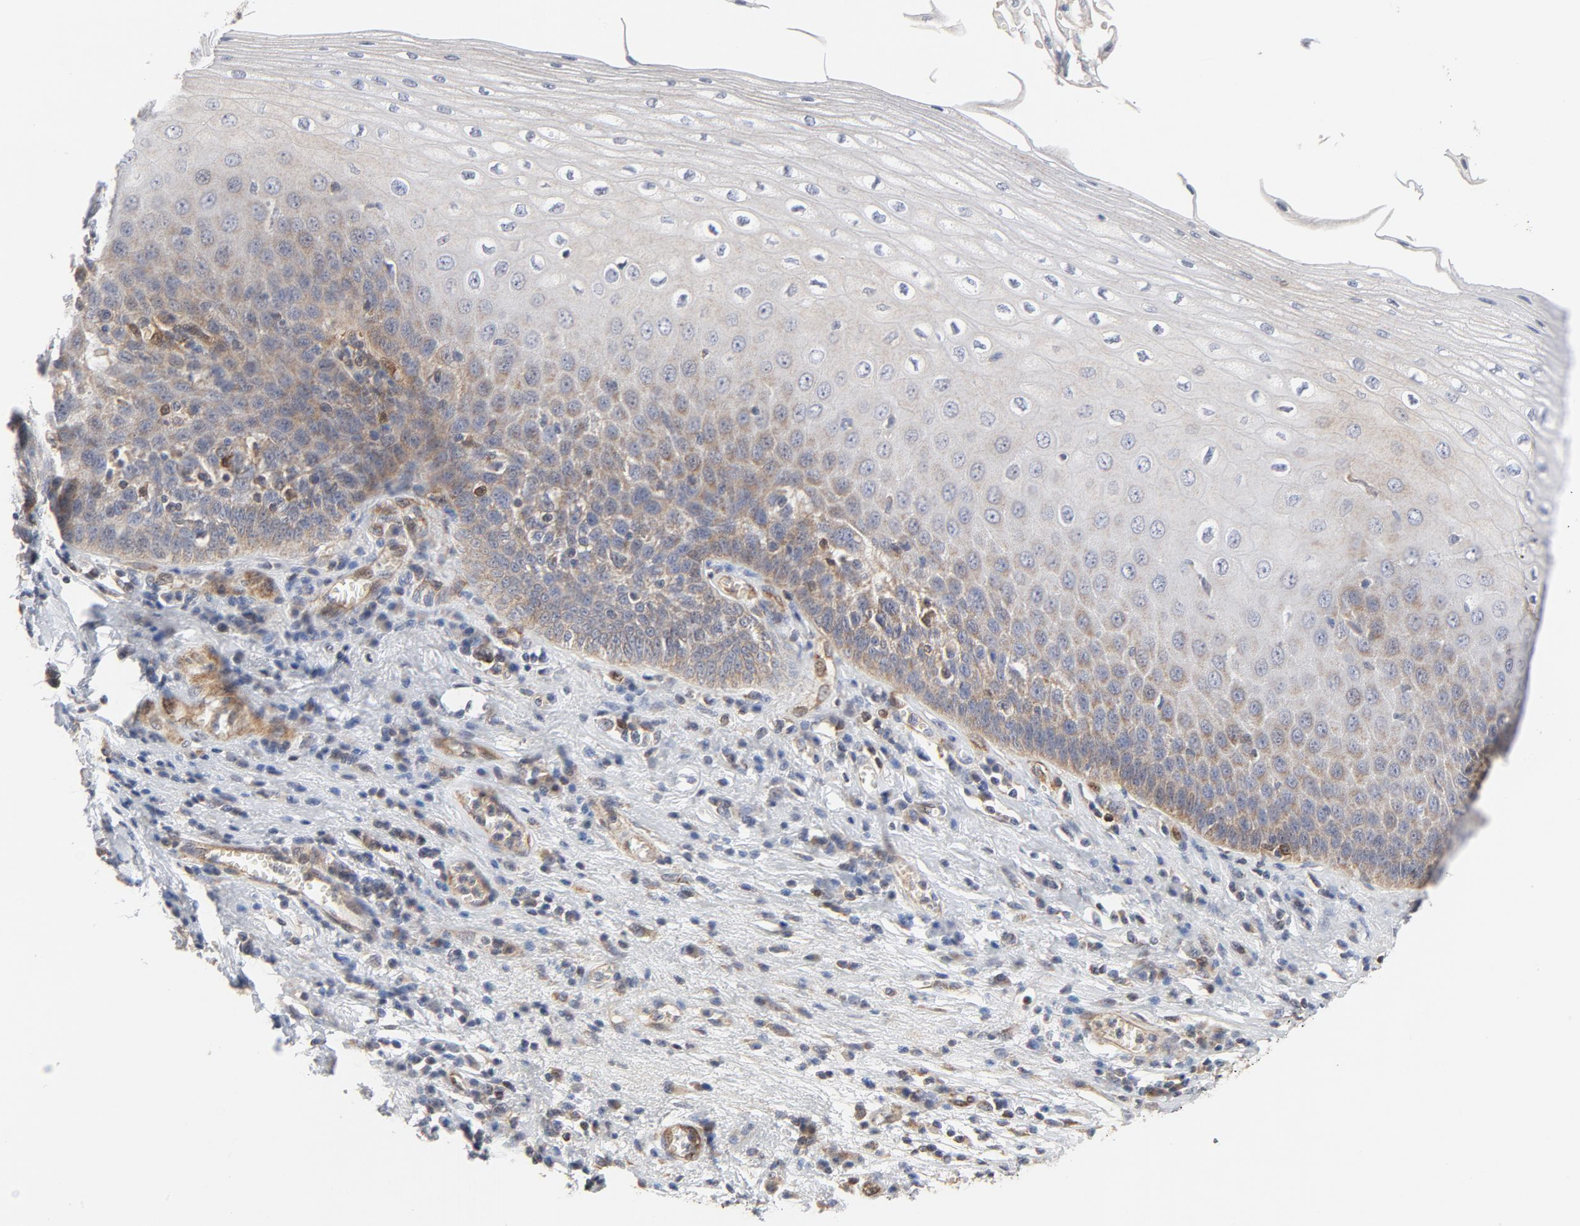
{"staining": {"intensity": "moderate", "quantity": "25%-75%", "location": "cytoplasmic/membranous"}, "tissue": "esophagus", "cell_type": "Squamous epithelial cells", "image_type": "normal", "snomed": [{"axis": "morphology", "description": "Normal tissue, NOS"}, {"axis": "morphology", "description": "Squamous cell carcinoma, NOS"}, {"axis": "topography", "description": "Esophagus"}], "caption": "This histopathology image demonstrates normal esophagus stained with immunohistochemistry to label a protein in brown. The cytoplasmic/membranous of squamous epithelial cells show moderate positivity for the protein. Nuclei are counter-stained blue.", "gene": "RAPGEF4", "patient": {"sex": "male", "age": 65}}